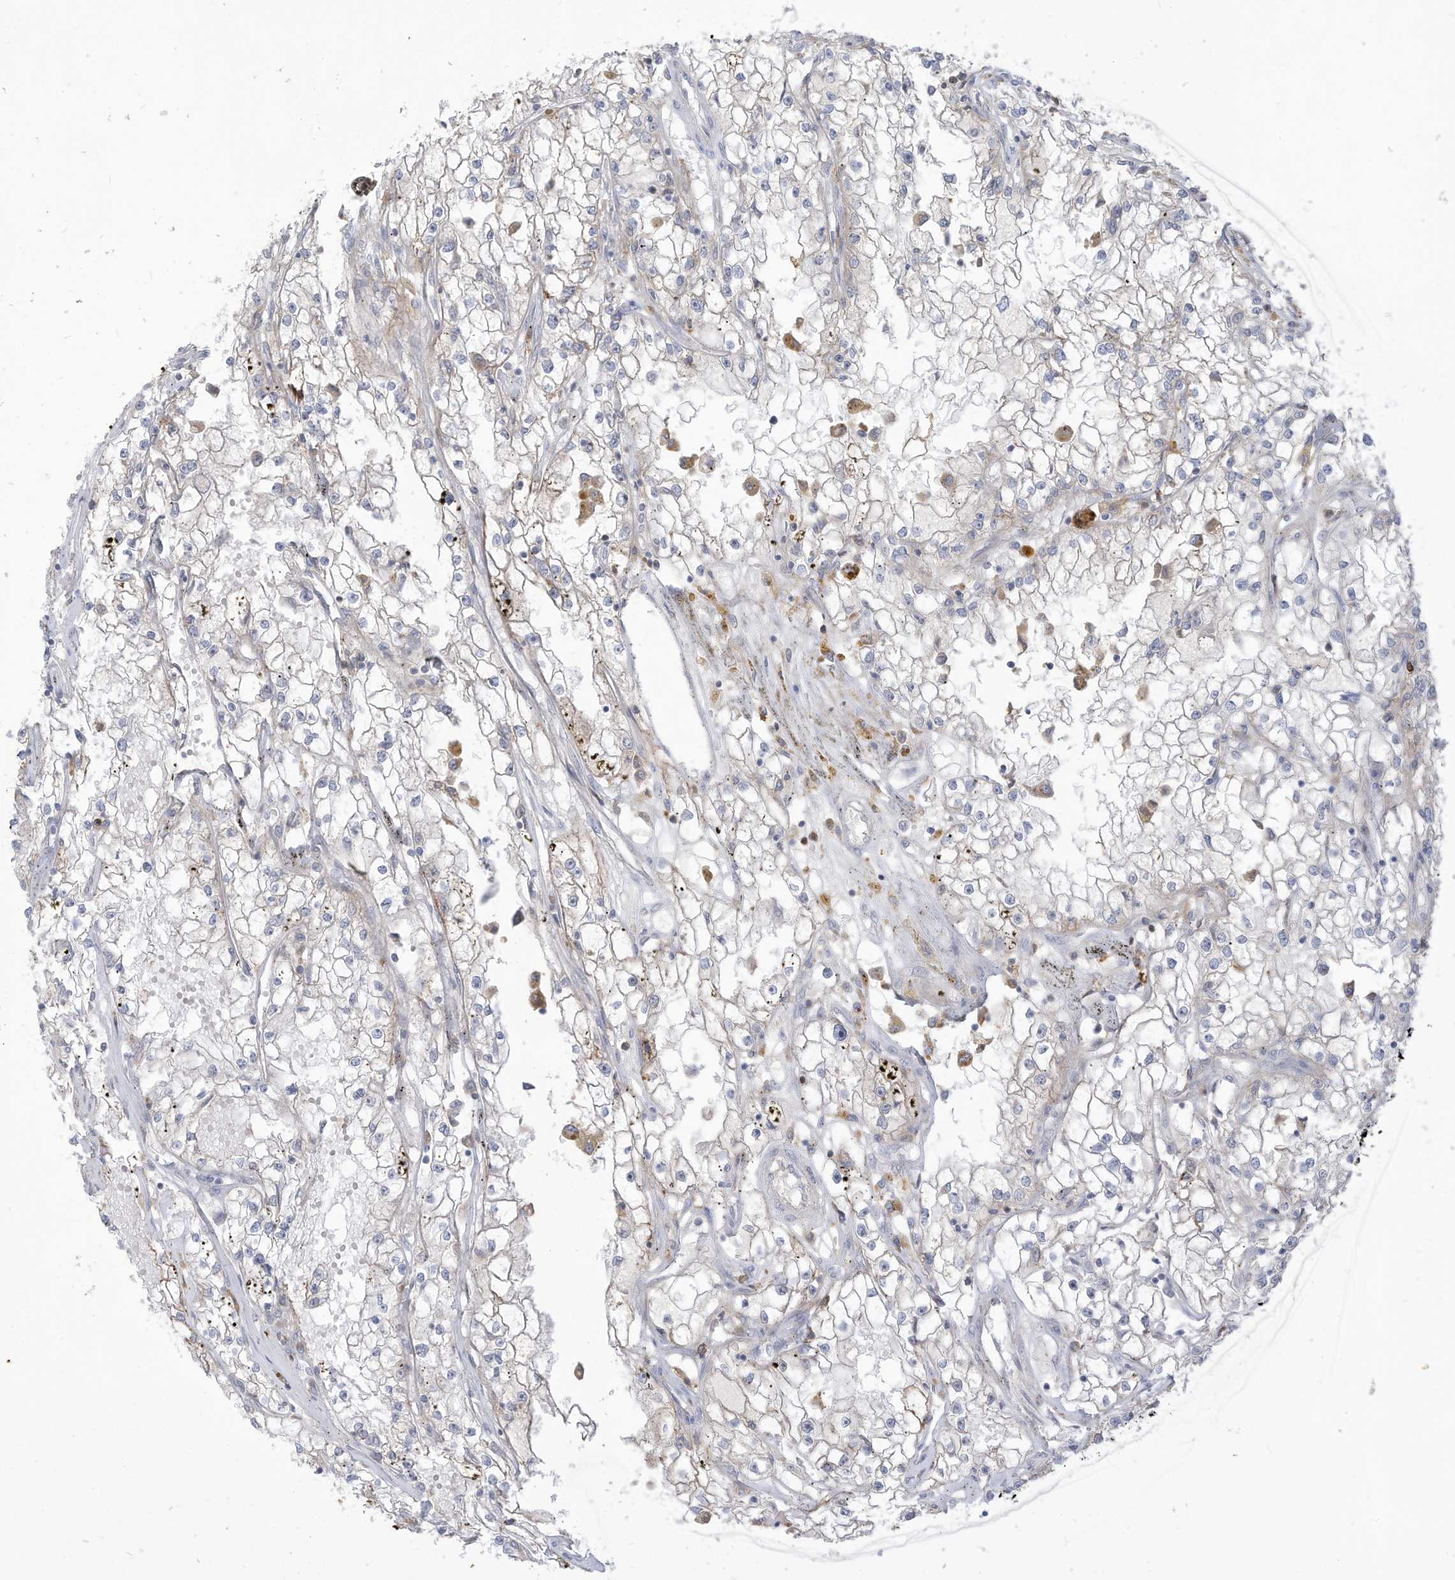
{"staining": {"intensity": "weak", "quantity": "<25%", "location": "cytoplasmic/membranous"}, "tissue": "renal cancer", "cell_type": "Tumor cells", "image_type": "cancer", "snomed": [{"axis": "morphology", "description": "Adenocarcinoma, NOS"}, {"axis": "topography", "description": "Kidney"}], "caption": "High magnification brightfield microscopy of adenocarcinoma (renal) stained with DAB (brown) and counterstained with hematoxylin (blue): tumor cells show no significant expression.", "gene": "NOTO", "patient": {"sex": "male", "age": 56}}